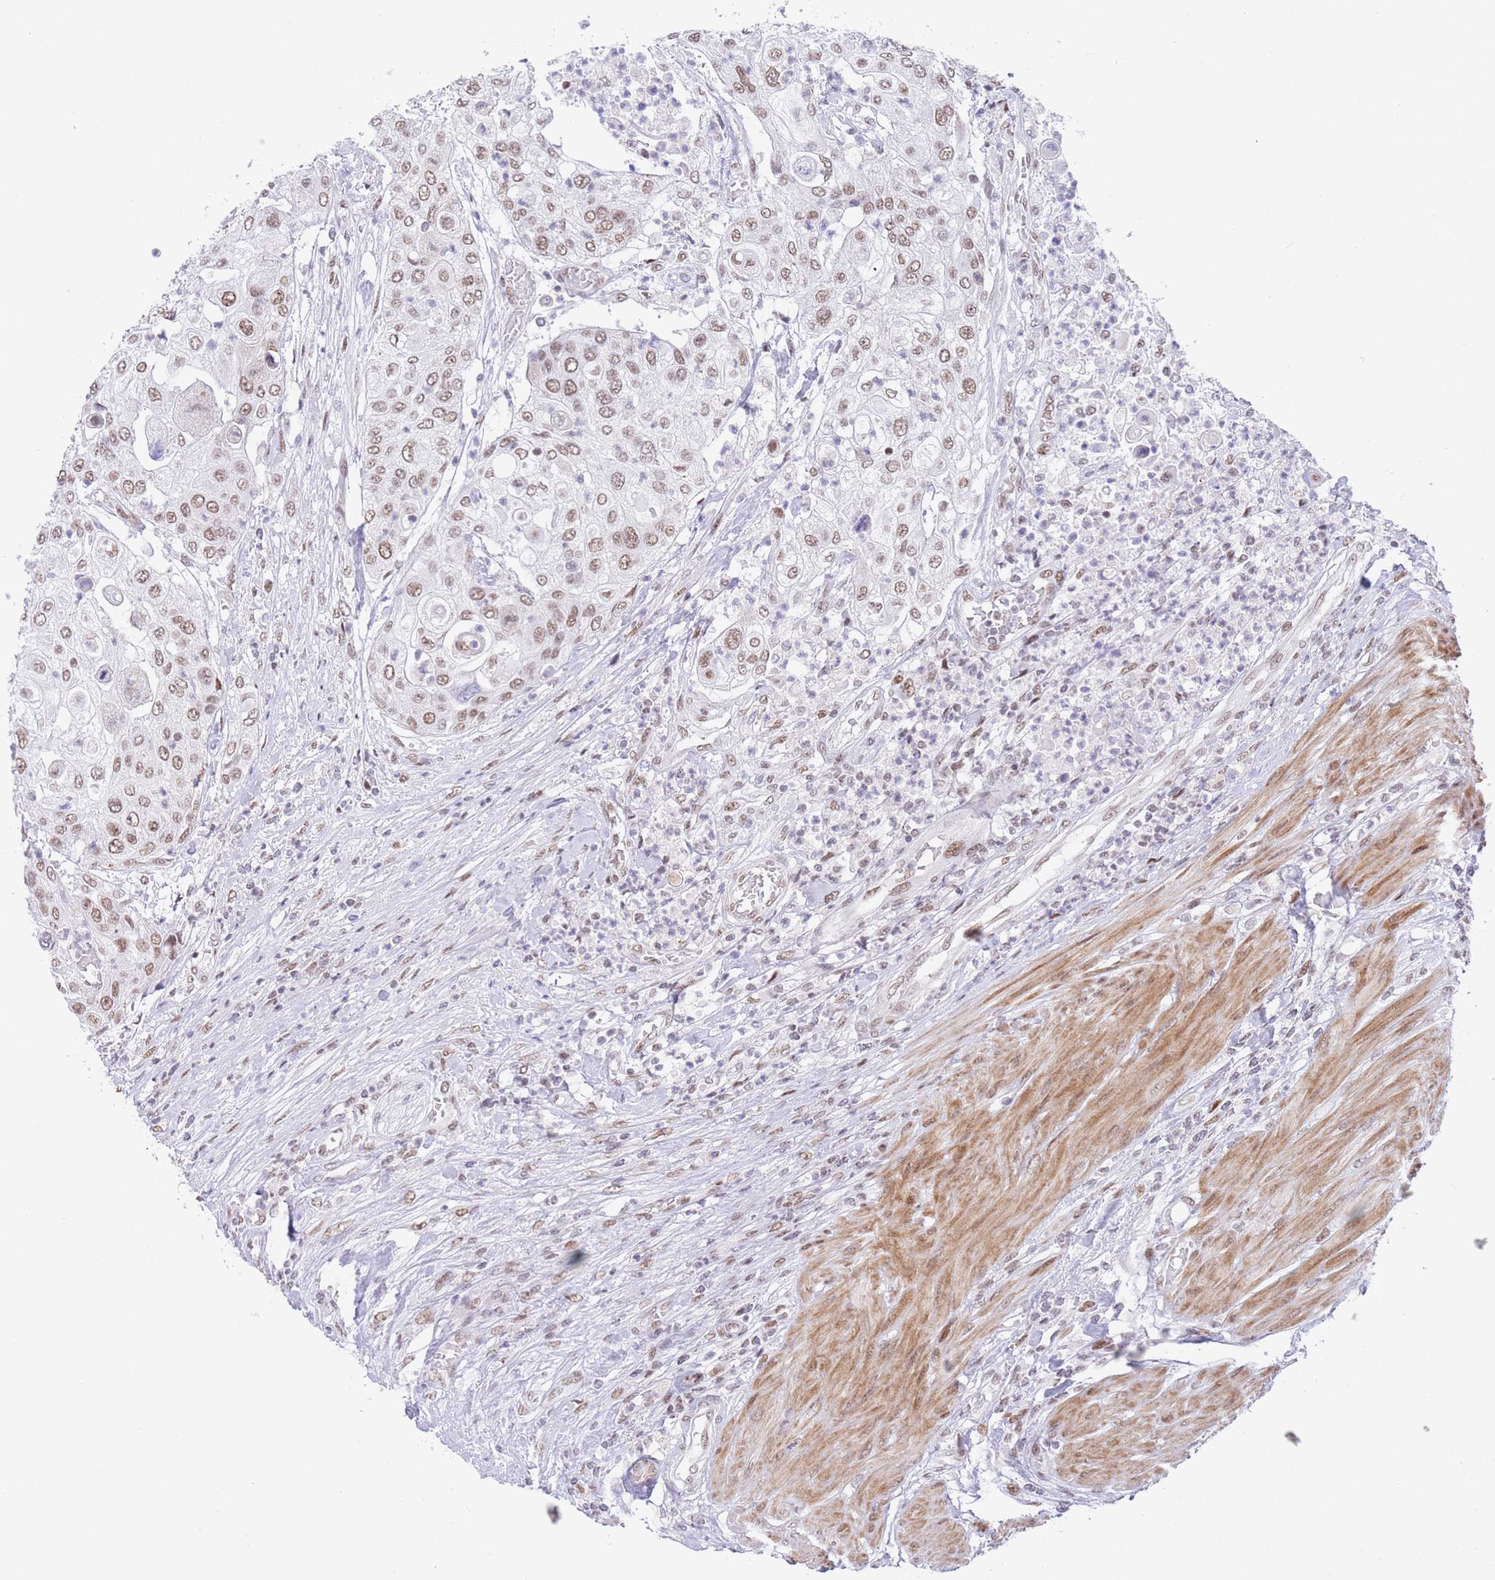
{"staining": {"intensity": "moderate", "quantity": ">75%", "location": "nuclear"}, "tissue": "urothelial cancer", "cell_type": "Tumor cells", "image_type": "cancer", "snomed": [{"axis": "morphology", "description": "Urothelial carcinoma, High grade"}, {"axis": "topography", "description": "Urinary bladder"}], "caption": "This is a histology image of immunohistochemistry staining of urothelial cancer, which shows moderate positivity in the nuclear of tumor cells.", "gene": "ZNF382", "patient": {"sex": "female", "age": 79}}